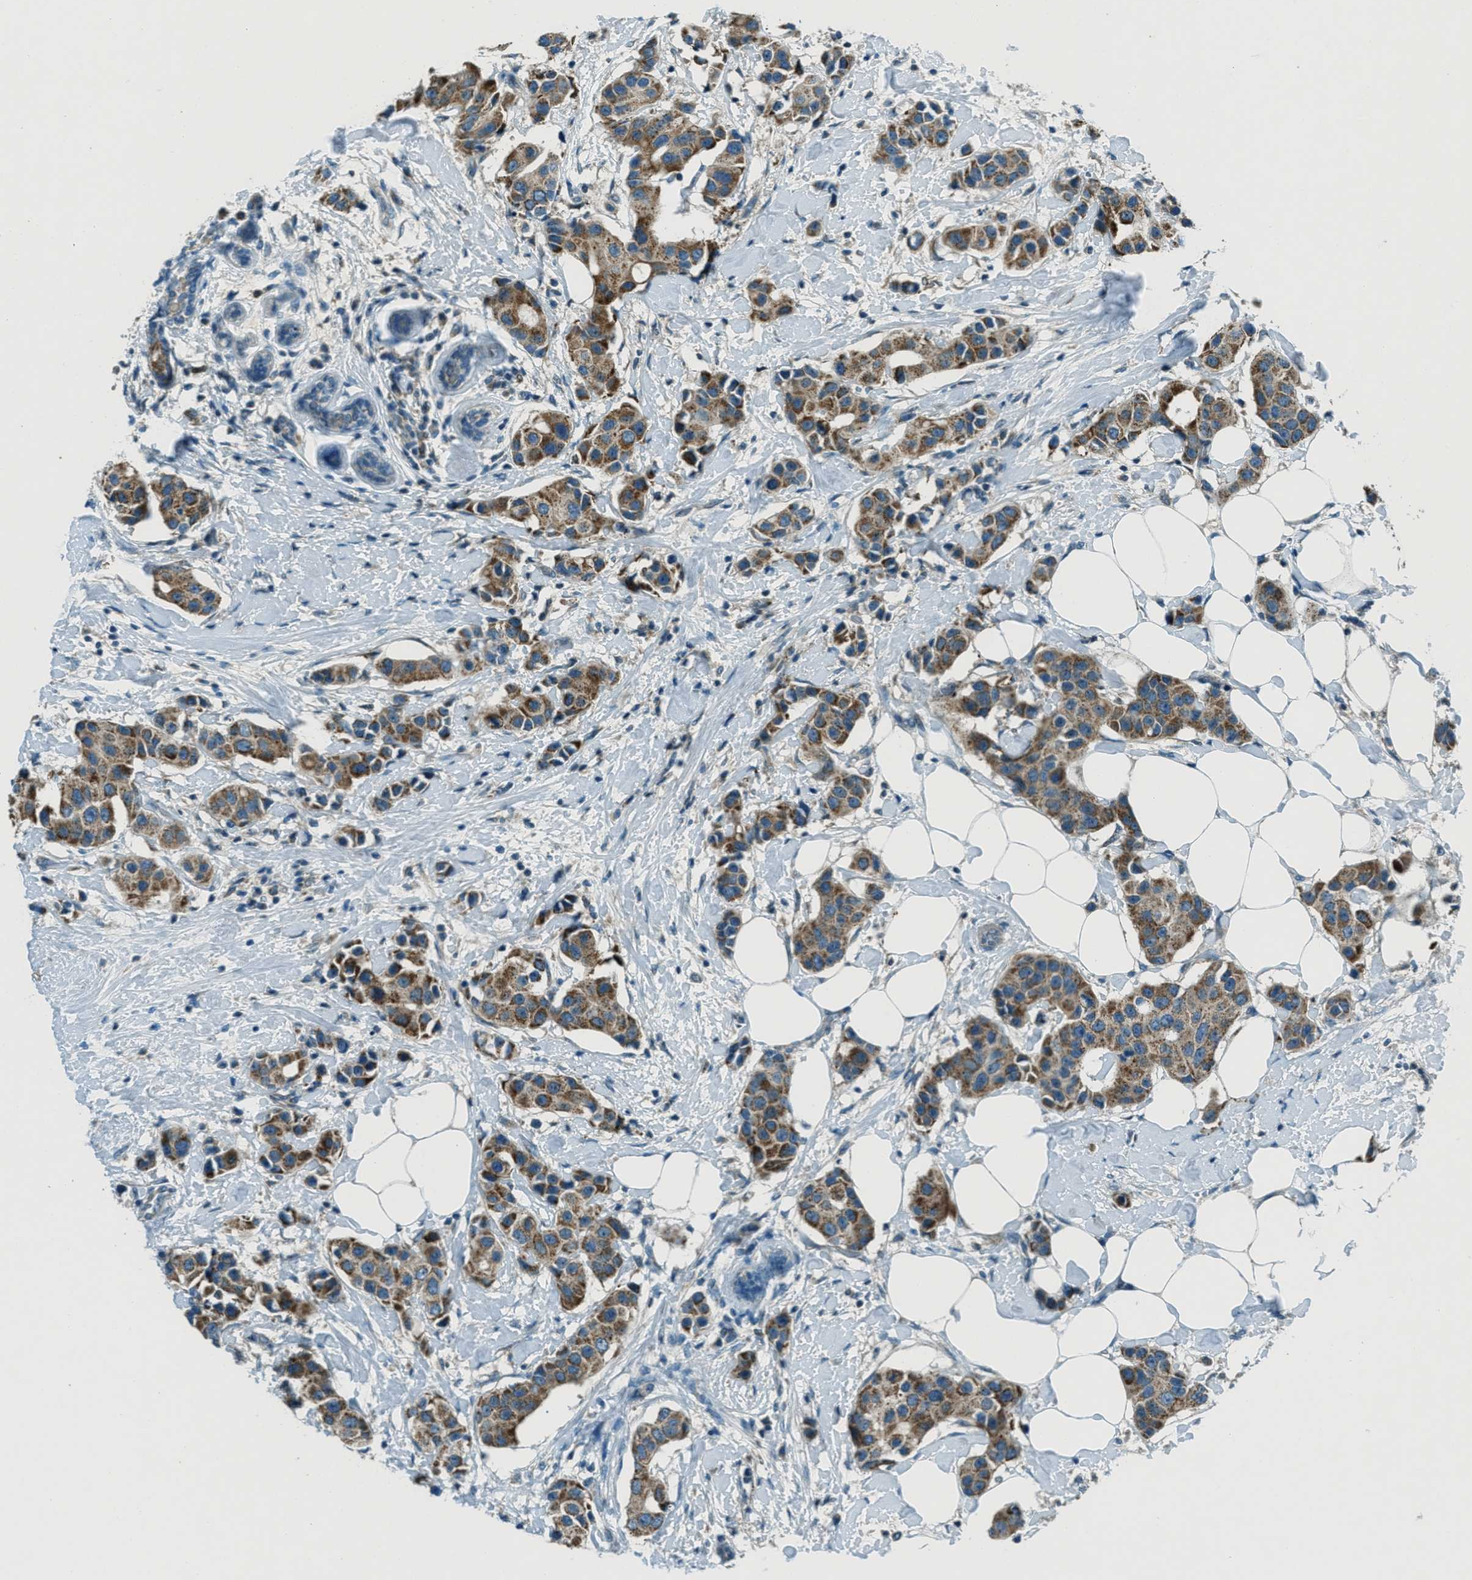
{"staining": {"intensity": "moderate", "quantity": ">75%", "location": "cytoplasmic/membranous"}, "tissue": "breast cancer", "cell_type": "Tumor cells", "image_type": "cancer", "snomed": [{"axis": "morphology", "description": "Normal tissue, NOS"}, {"axis": "morphology", "description": "Duct carcinoma"}, {"axis": "topography", "description": "Breast"}], "caption": "Immunohistochemistry staining of breast intraductal carcinoma, which reveals medium levels of moderate cytoplasmic/membranous positivity in about >75% of tumor cells indicating moderate cytoplasmic/membranous protein expression. The staining was performed using DAB (brown) for protein detection and nuclei were counterstained in hematoxylin (blue).", "gene": "FAR1", "patient": {"sex": "female", "age": 39}}